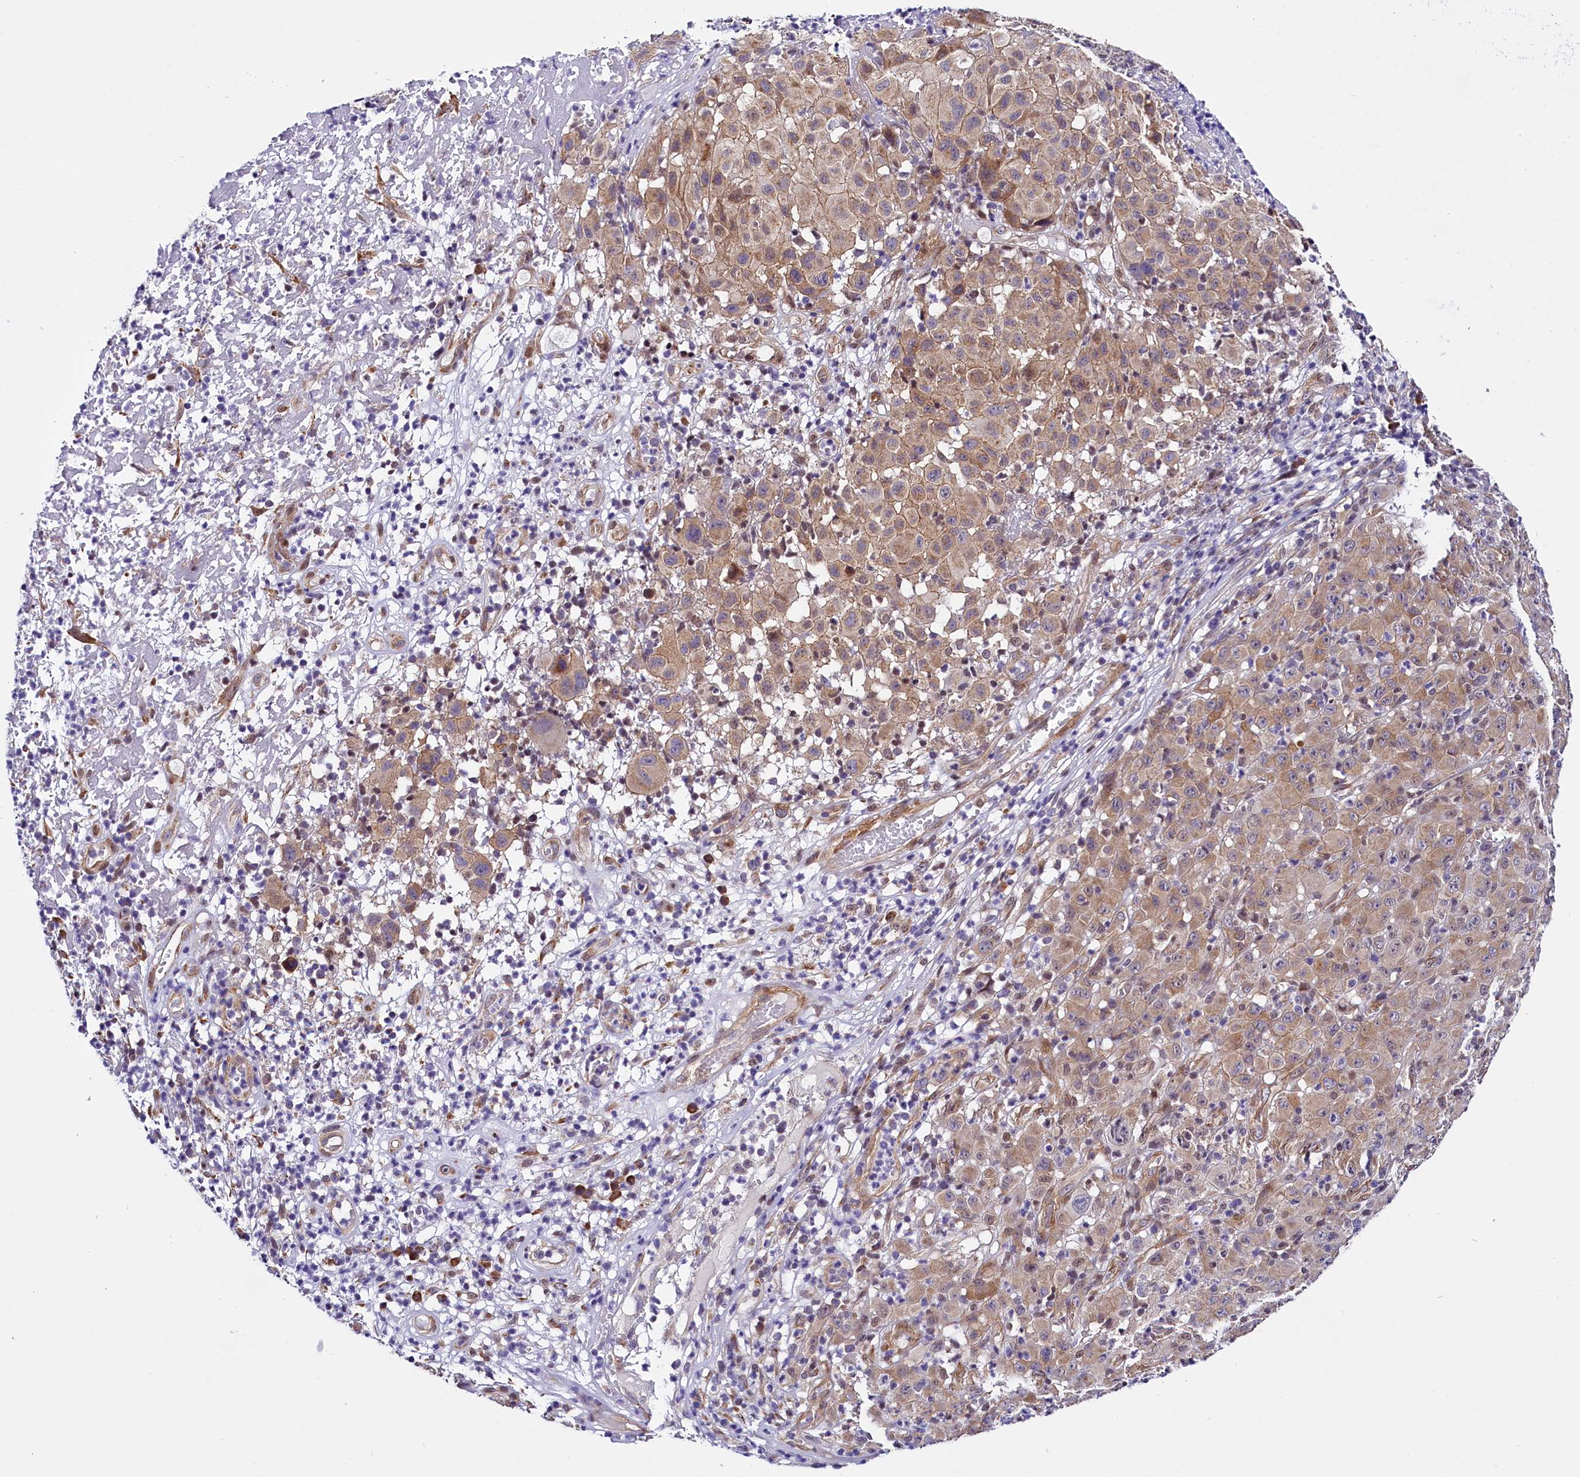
{"staining": {"intensity": "moderate", "quantity": ">75%", "location": "cytoplasmic/membranous"}, "tissue": "melanoma", "cell_type": "Tumor cells", "image_type": "cancer", "snomed": [{"axis": "morphology", "description": "Malignant melanoma, NOS"}, {"axis": "topography", "description": "Skin"}], "caption": "Immunohistochemical staining of melanoma exhibits medium levels of moderate cytoplasmic/membranous protein expression in approximately >75% of tumor cells.", "gene": "UACA", "patient": {"sex": "male", "age": 73}}